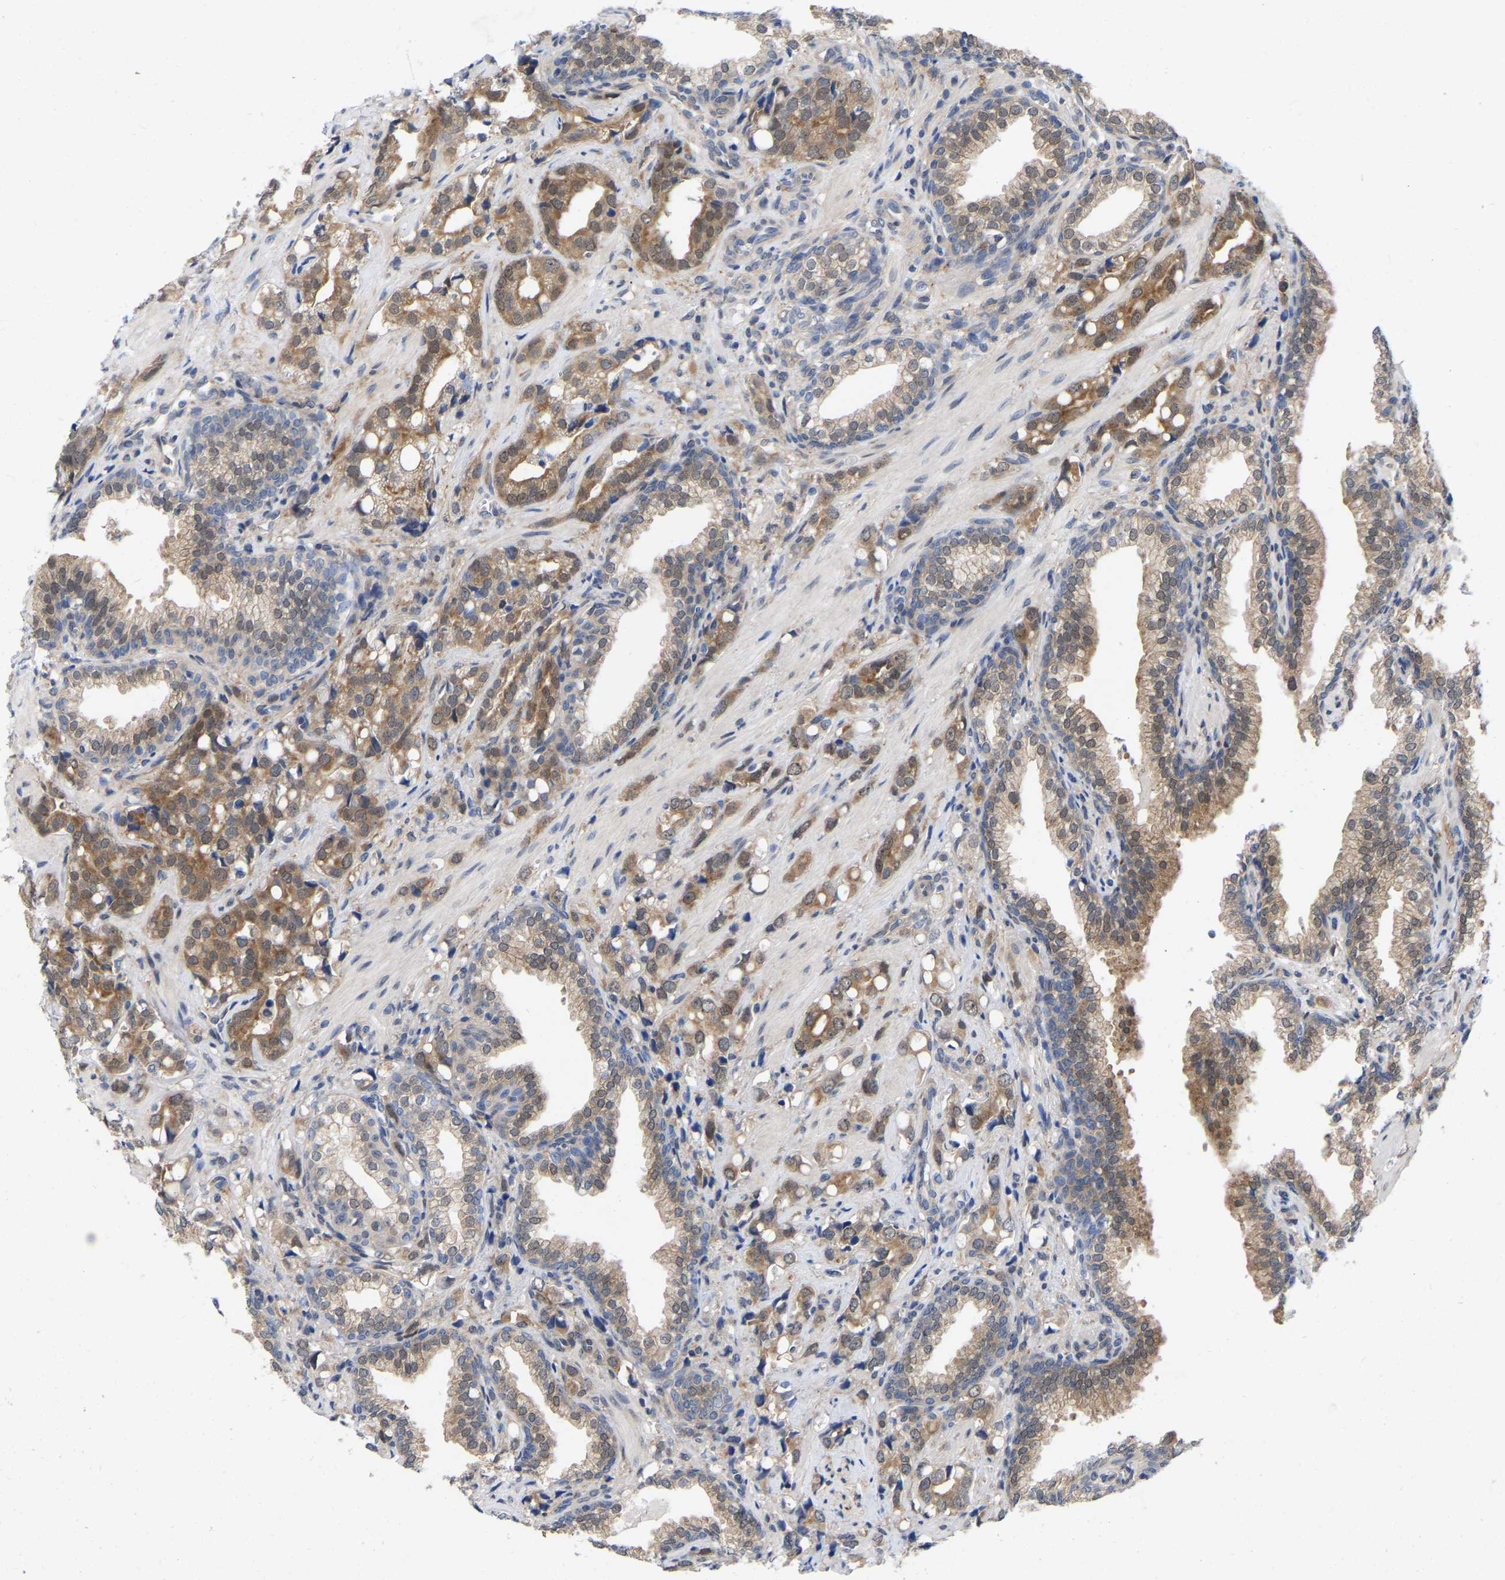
{"staining": {"intensity": "moderate", "quantity": ">75%", "location": "cytoplasmic/membranous"}, "tissue": "prostate cancer", "cell_type": "Tumor cells", "image_type": "cancer", "snomed": [{"axis": "morphology", "description": "Adenocarcinoma, High grade"}, {"axis": "topography", "description": "Prostate"}], "caption": "This is an image of immunohistochemistry (IHC) staining of prostate cancer (adenocarcinoma (high-grade)), which shows moderate positivity in the cytoplasmic/membranous of tumor cells.", "gene": "UBE4B", "patient": {"sex": "male", "age": 52}}